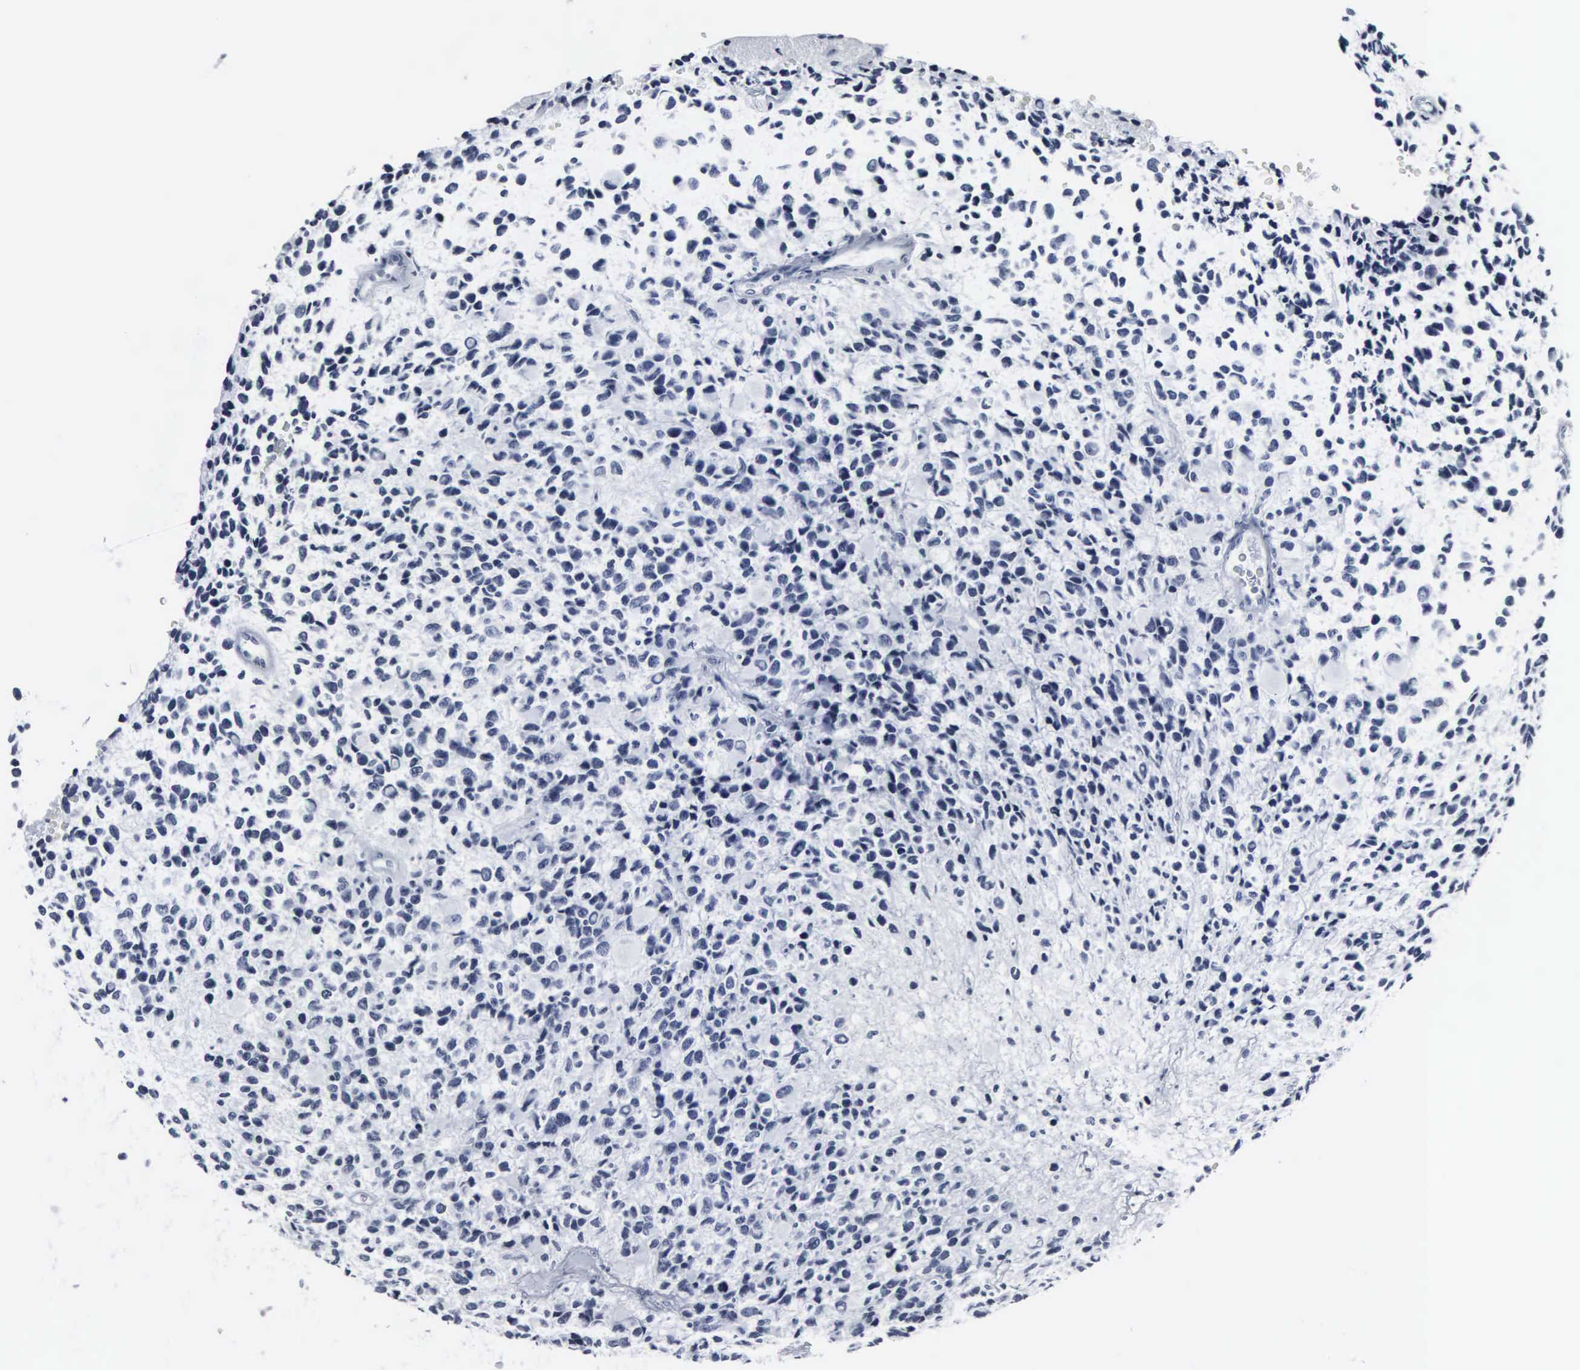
{"staining": {"intensity": "negative", "quantity": "none", "location": "none"}, "tissue": "glioma", "cell_type": "Tumor cells", "image_type": "cancer", "snomed": [{"axis": "morphology", "description": "Glioma, malignant, High grade"}, {"axis": "topography", "description": "Brain"}], "caption": "A high-resolution image shows immunohistochemistry staining of malignant glioma (high-grade), which displays no significant expression in tumor cells. (DAB IHC visualized using brightfield microscopy, high magnification).", "gene": "DGCR2", "patient": {"sex": "male", "age": 77}}